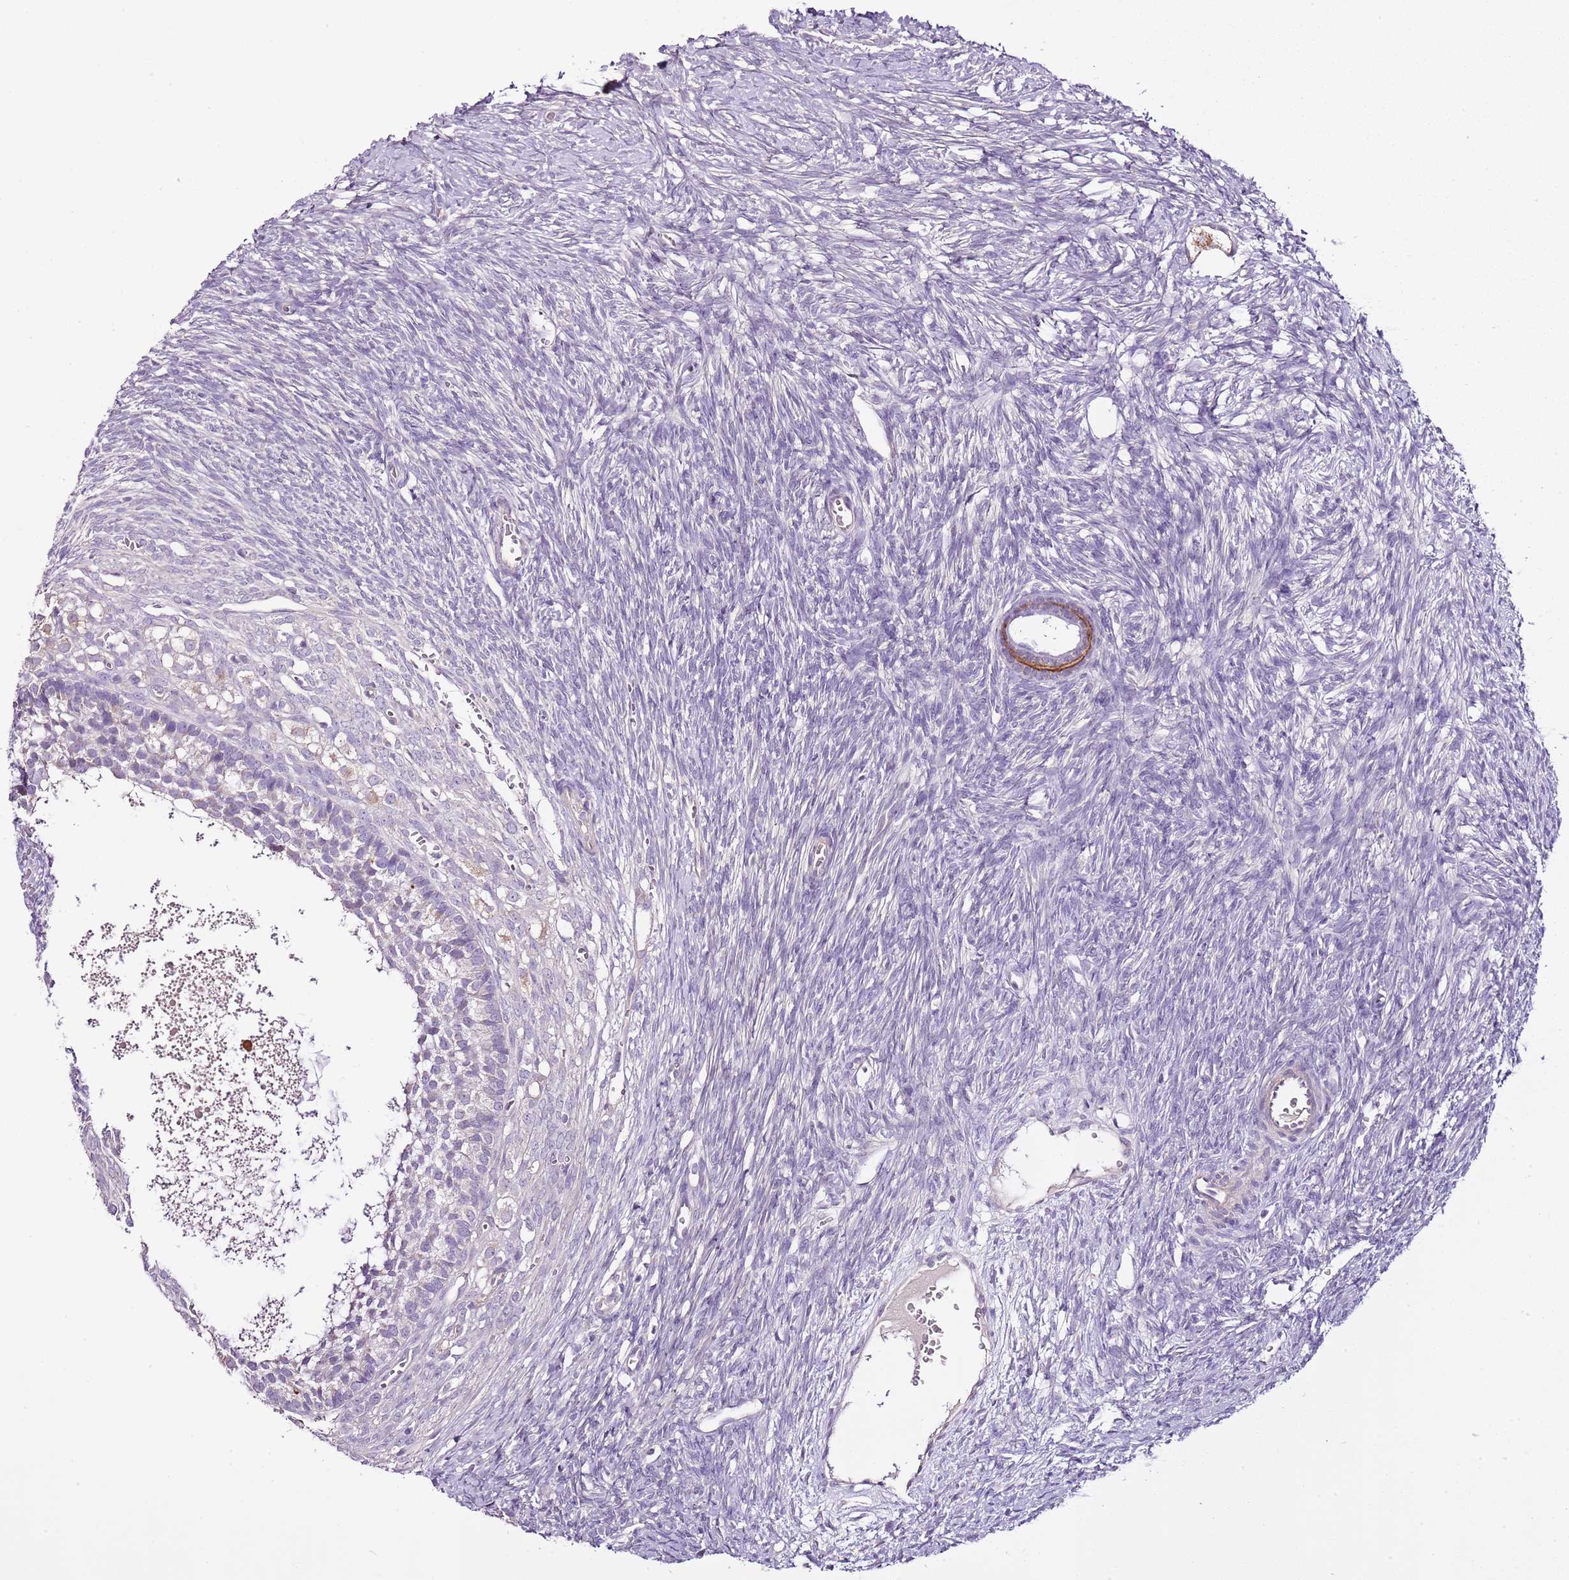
{"staining": {"intensity": "negative", "quantity": "none", "location": "none"}, "tissue": "ovary", "cell_type": "Follicle cells", "image_type": "normal", "snomed": [{"axis": "morphology", "description": "Normal tissue, NOS"}, {"axis": "morphology", "description": "Developmental malformation"}, {"axis": "topography", "description": "Ovary"}], "caption": "DAB (3,3'-diaminobenzidine) immunohistochemical staining of unremarkable human ovary demonstrates no significant staining in follicle cells. The staining was performed using DAB to visualize the protein expression in brown, while the nuclei were stained in blue with hematoxylin (Magnification: 20x).", "gene": "CMKLR1", "patient": {"sex": "female", "age": 39}}